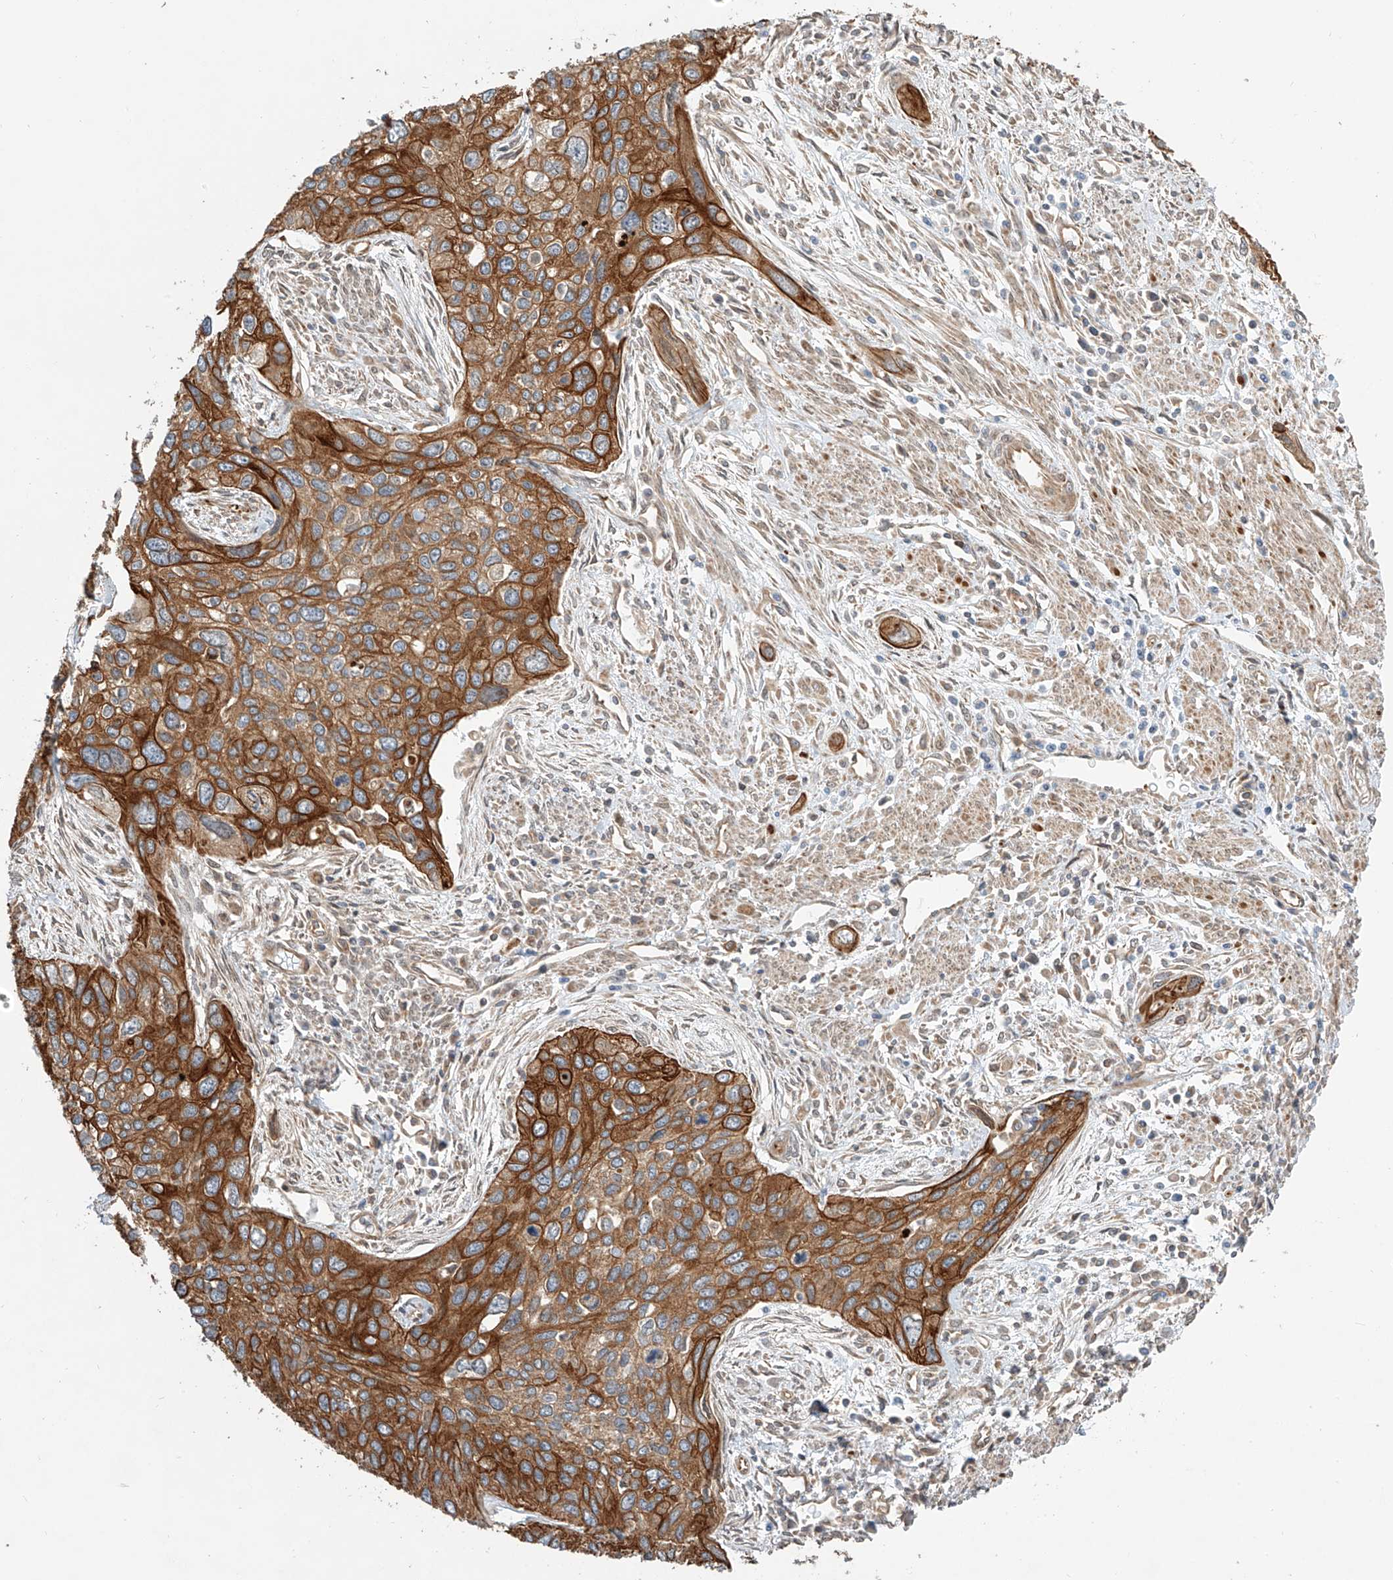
{"staining": {"intensity": "strong", "quantity": ">75%", "location": "cytoplasmic/membranous"}, "tissue": "cervical cancer", "cell_type": "Tumor cells", "image_type": "cancer", "snomed": [{"axis": "morphology", "description": "Squamous cell carcinoma, NOS"}, {"axis": "topography", "description": "Cervix"}], "caption": "Immunohistochemistry (IHC) of human squamous cell carcinoma (cervical) shows high levels of strong cytoplasmic/membranous positivity in approximately >75% of tumor cells.", "gene": "CEP162", "patient": {"sex": "female", "age": 55}}